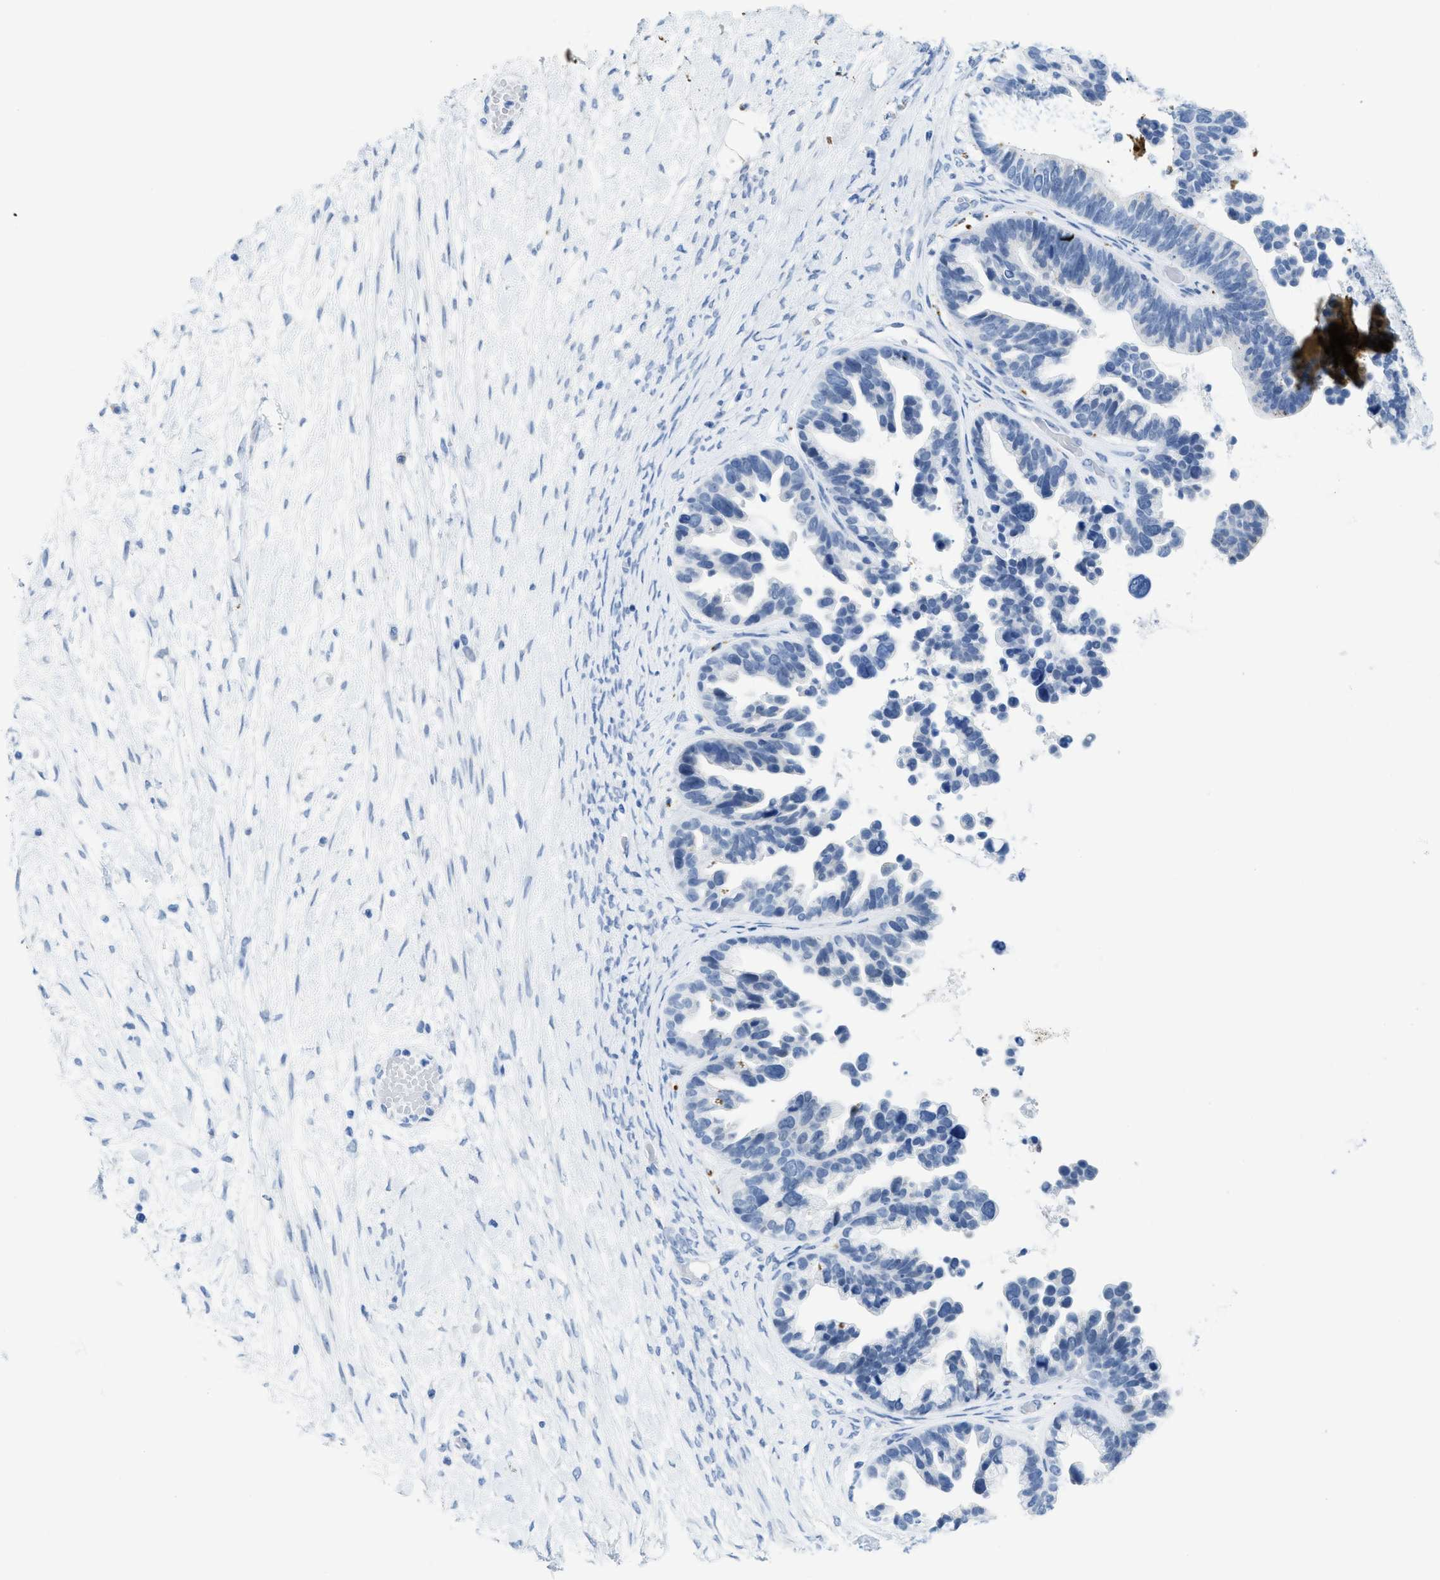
{"staining": {"intensity": "negative", "quantity": "none", "location": "none"}, "tissue": "ovarian cancer", "cell_type": "Tumor cells", "image_type": "cancer", "snomed": [{"axis": "morphology", "description": "Cystadenocarcinoma, serous, NOS"}, {"axis": "topography", "description": "Ovary"}], "caption": "This image is of ovarian serous cystadenocarcinoma stained with IHC to label a protein in brown with the nuclei are counter-stained blue. There is no positivity in tumor cells. Brightfield microscopy of IHC stained with DAB (brown) and hematoxylin (blue), captured at high magnification.", "gene": "WDR4", "patient": {"sex": "female", "age": 56}}